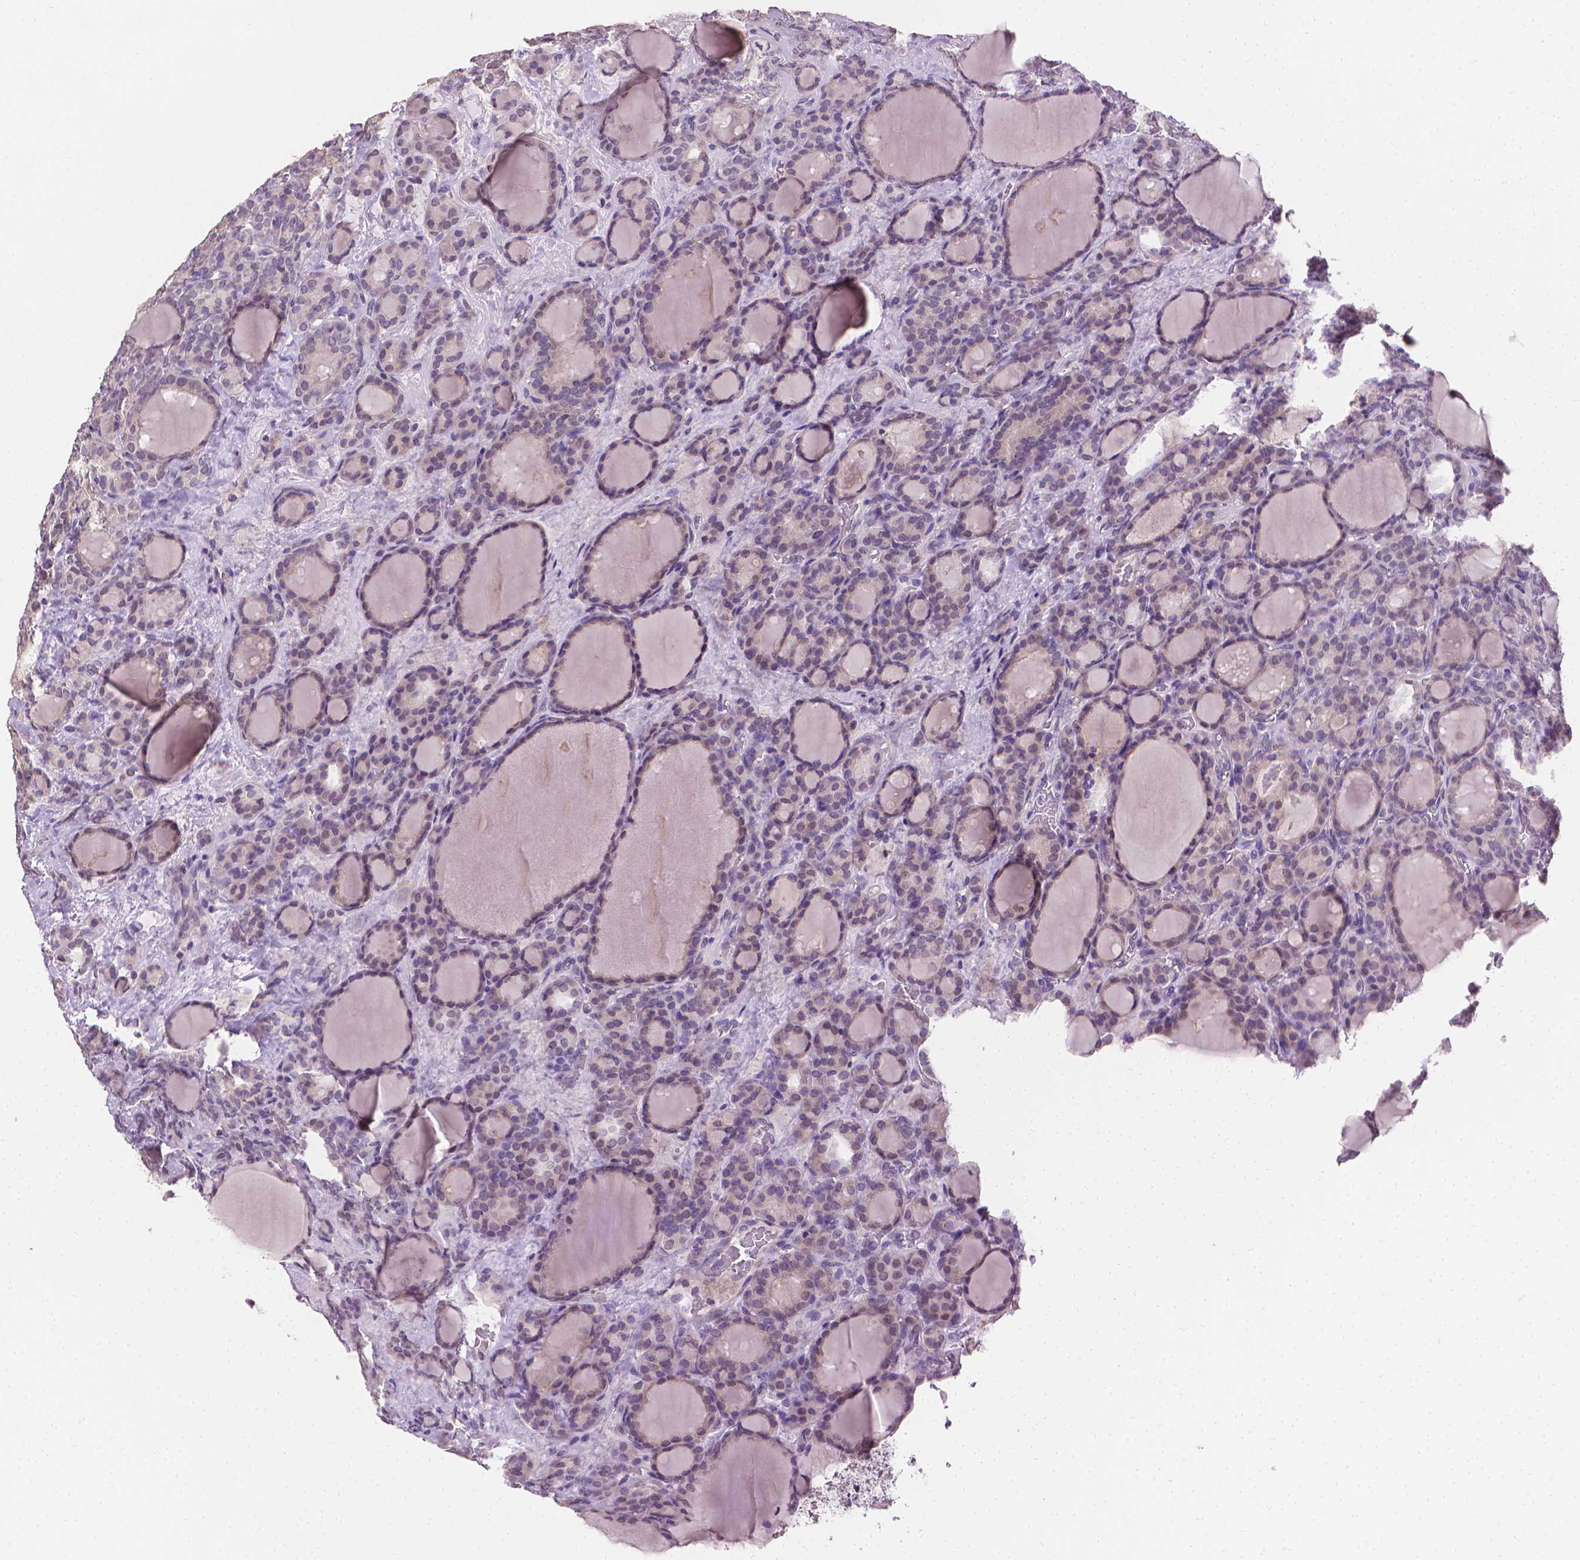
{"staining": {"intensity": "negative", "quantity": "none", "location": "none"}, "tissue": "thyroid cancer", "cell_type": "Tumor cells", "image_type": "cancer", "snomed": [{"axis": "morphology", "description": "Normal tissue, NOS"}, {"axis": "morphology", "description": "Follicular adenoma carcinoma, NOS"}, {"axis": "topography", "description": "Thyroid gland"}], "caption": "Photomicrograph shows no protein staining in tumor cells of thyroid follicular adenoma carcinoma tissue.", "gene": "FASN", "patient": {"sex": "female", "age": 31}}